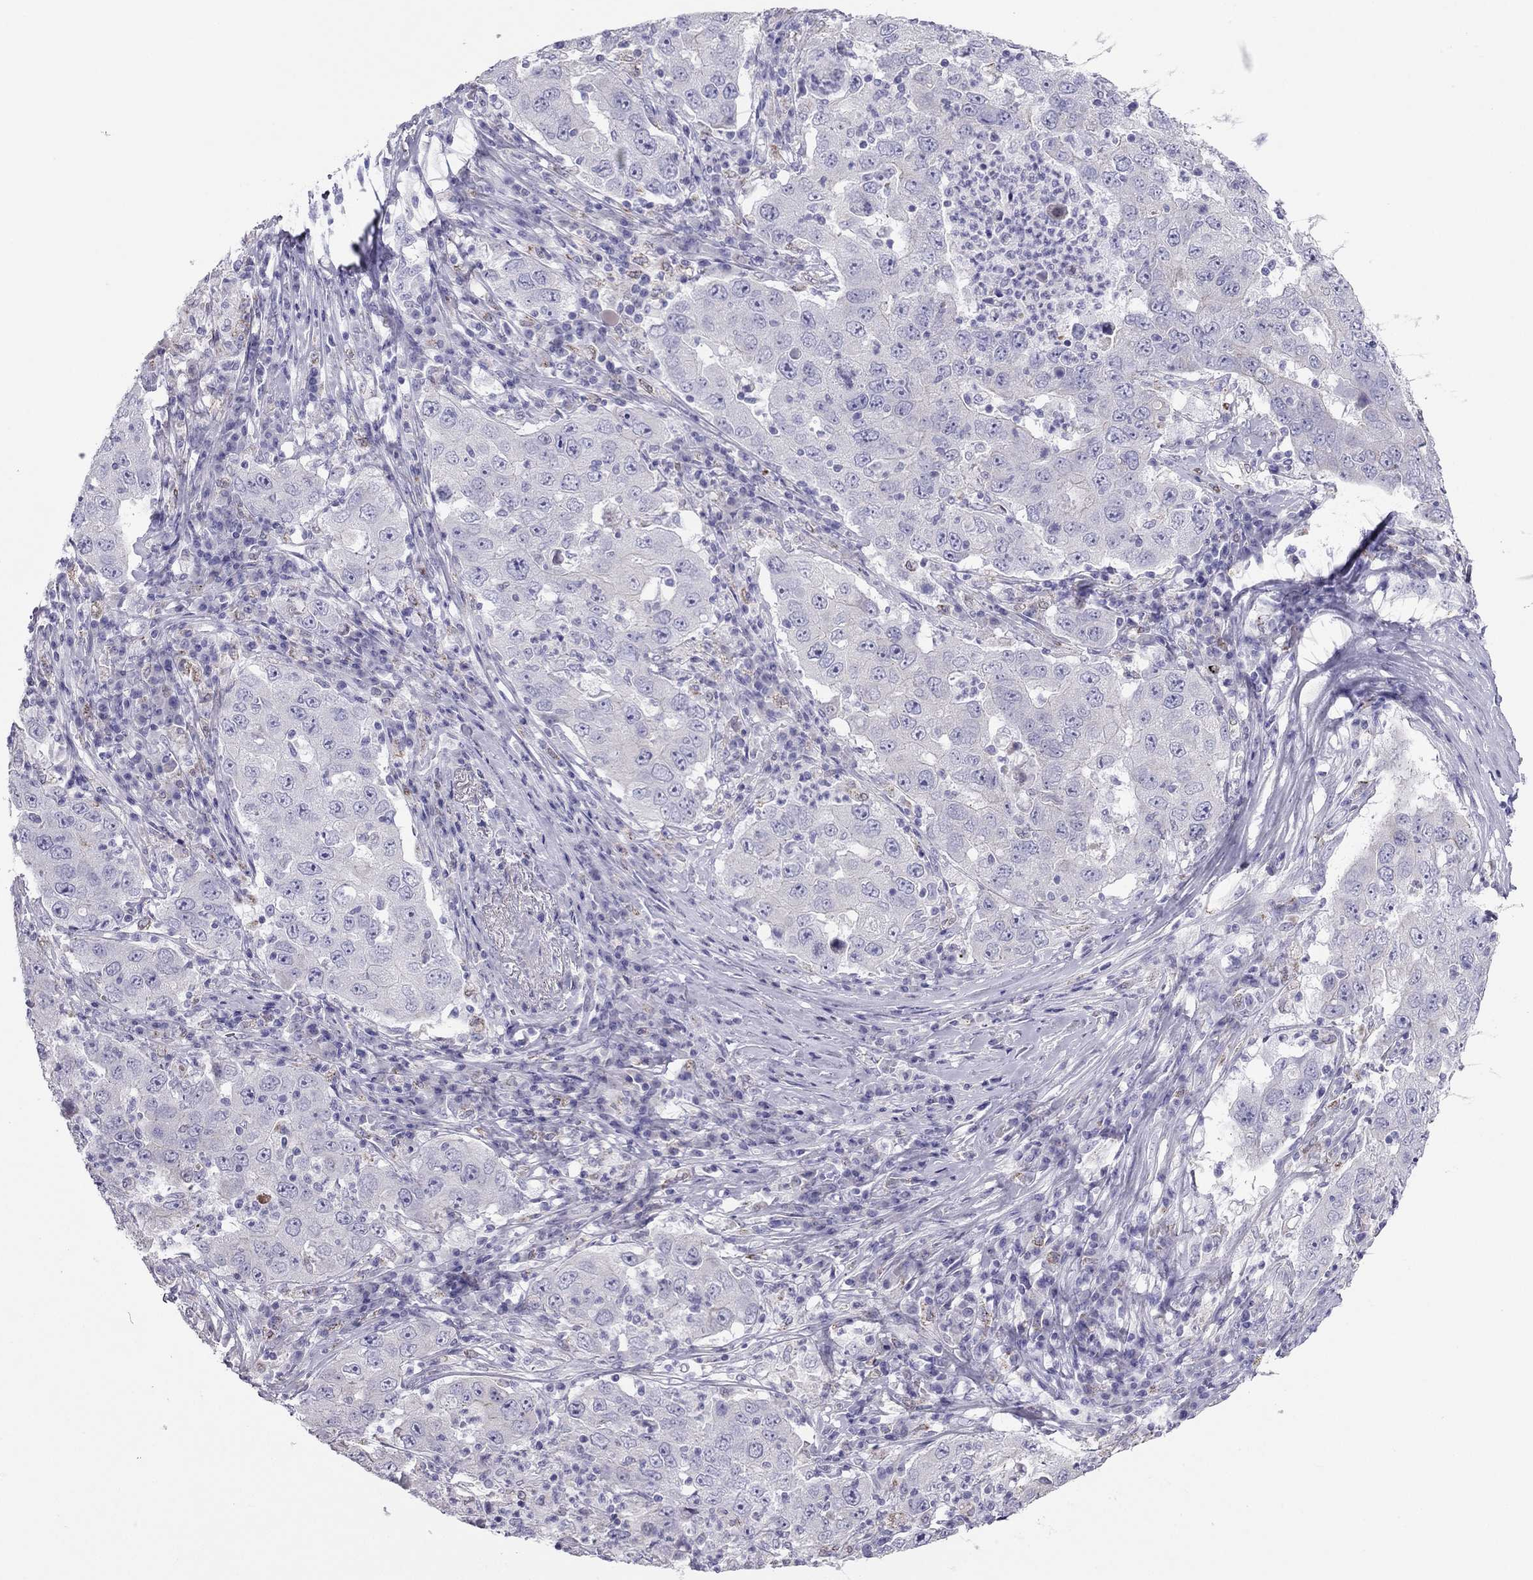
{"staining": {"intensity": "negative", "quantity": "none", "location": "none"}, "tissue": "lung cancer", "cell_type": "Tumor cells", "image_type": "cancer", "snomed": [{"axis": "morphology", "description": "Adenocarcinoma, NOS"}, {"axis": "topography", "description": "Lung"}], "caption": "IHC histopathology image of lung cancer stained for a protein (brown), which displays no positivity in tumor cells. (DAB IHC visualized using brightfield microscopy, high magnification).", "gene": "MAEL", "patient": {"sex": "male", "age": 73}}